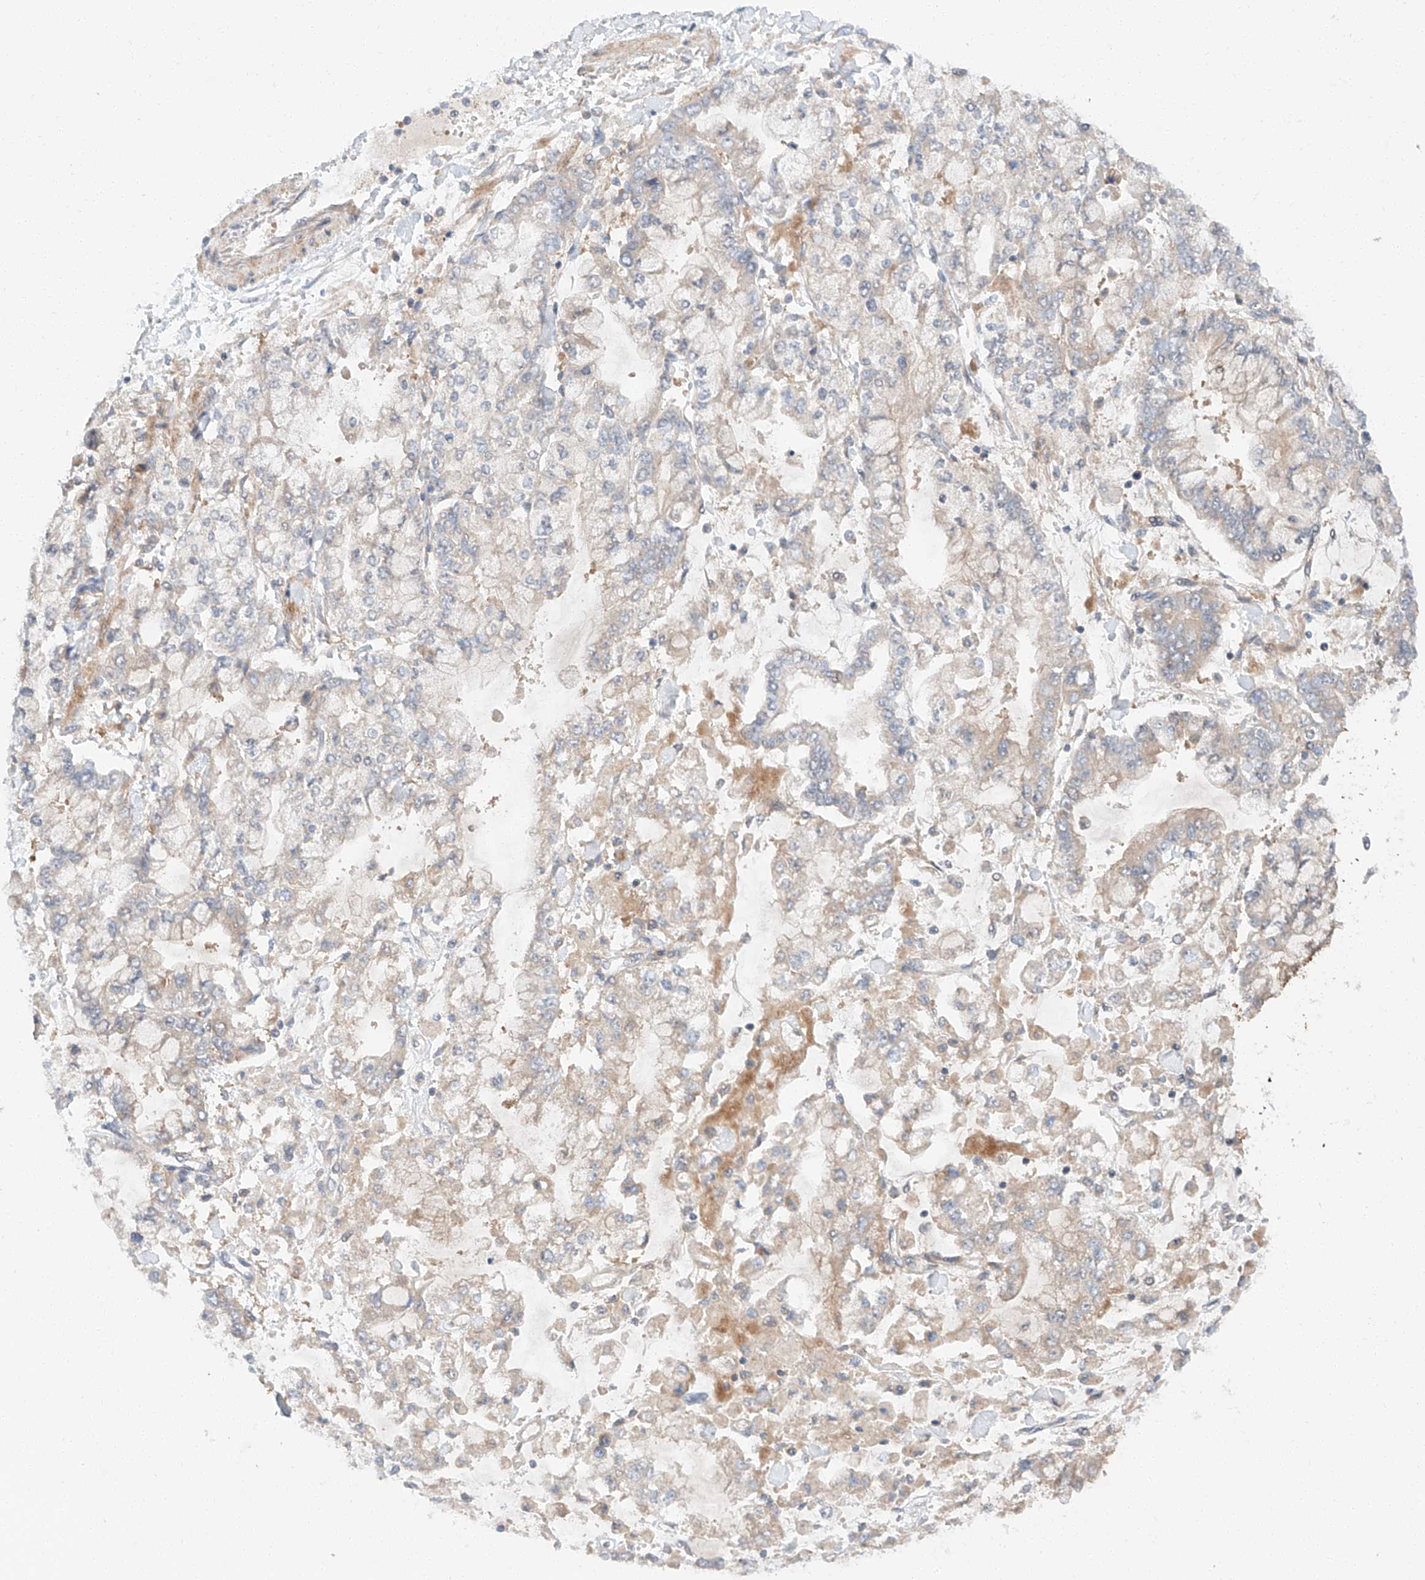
{"staining": {"intensity": "negative", "quantity": "none", "location": "none"}, "tissue": "stomach cancer", "cell_type": "Tumor cells", "image_type": "cancer", "snomed": [{"axis": "morphology", "description": "Normal tissue, NOS"}, {"axis": "morphology", "description": "Adenocarcinoma, NOS"}, {"axis": "topography", "description": "Stomach, upper"}, {"axis": "topography", "description": "Stomach"}], "caption": "This is an immunohistochemistry photomicrograph of adenocarcinoma (stomach). There is no expression in tumor cells.", "gene": "XPNPEP1", "patient": {"sex": "male", "age": 76}}